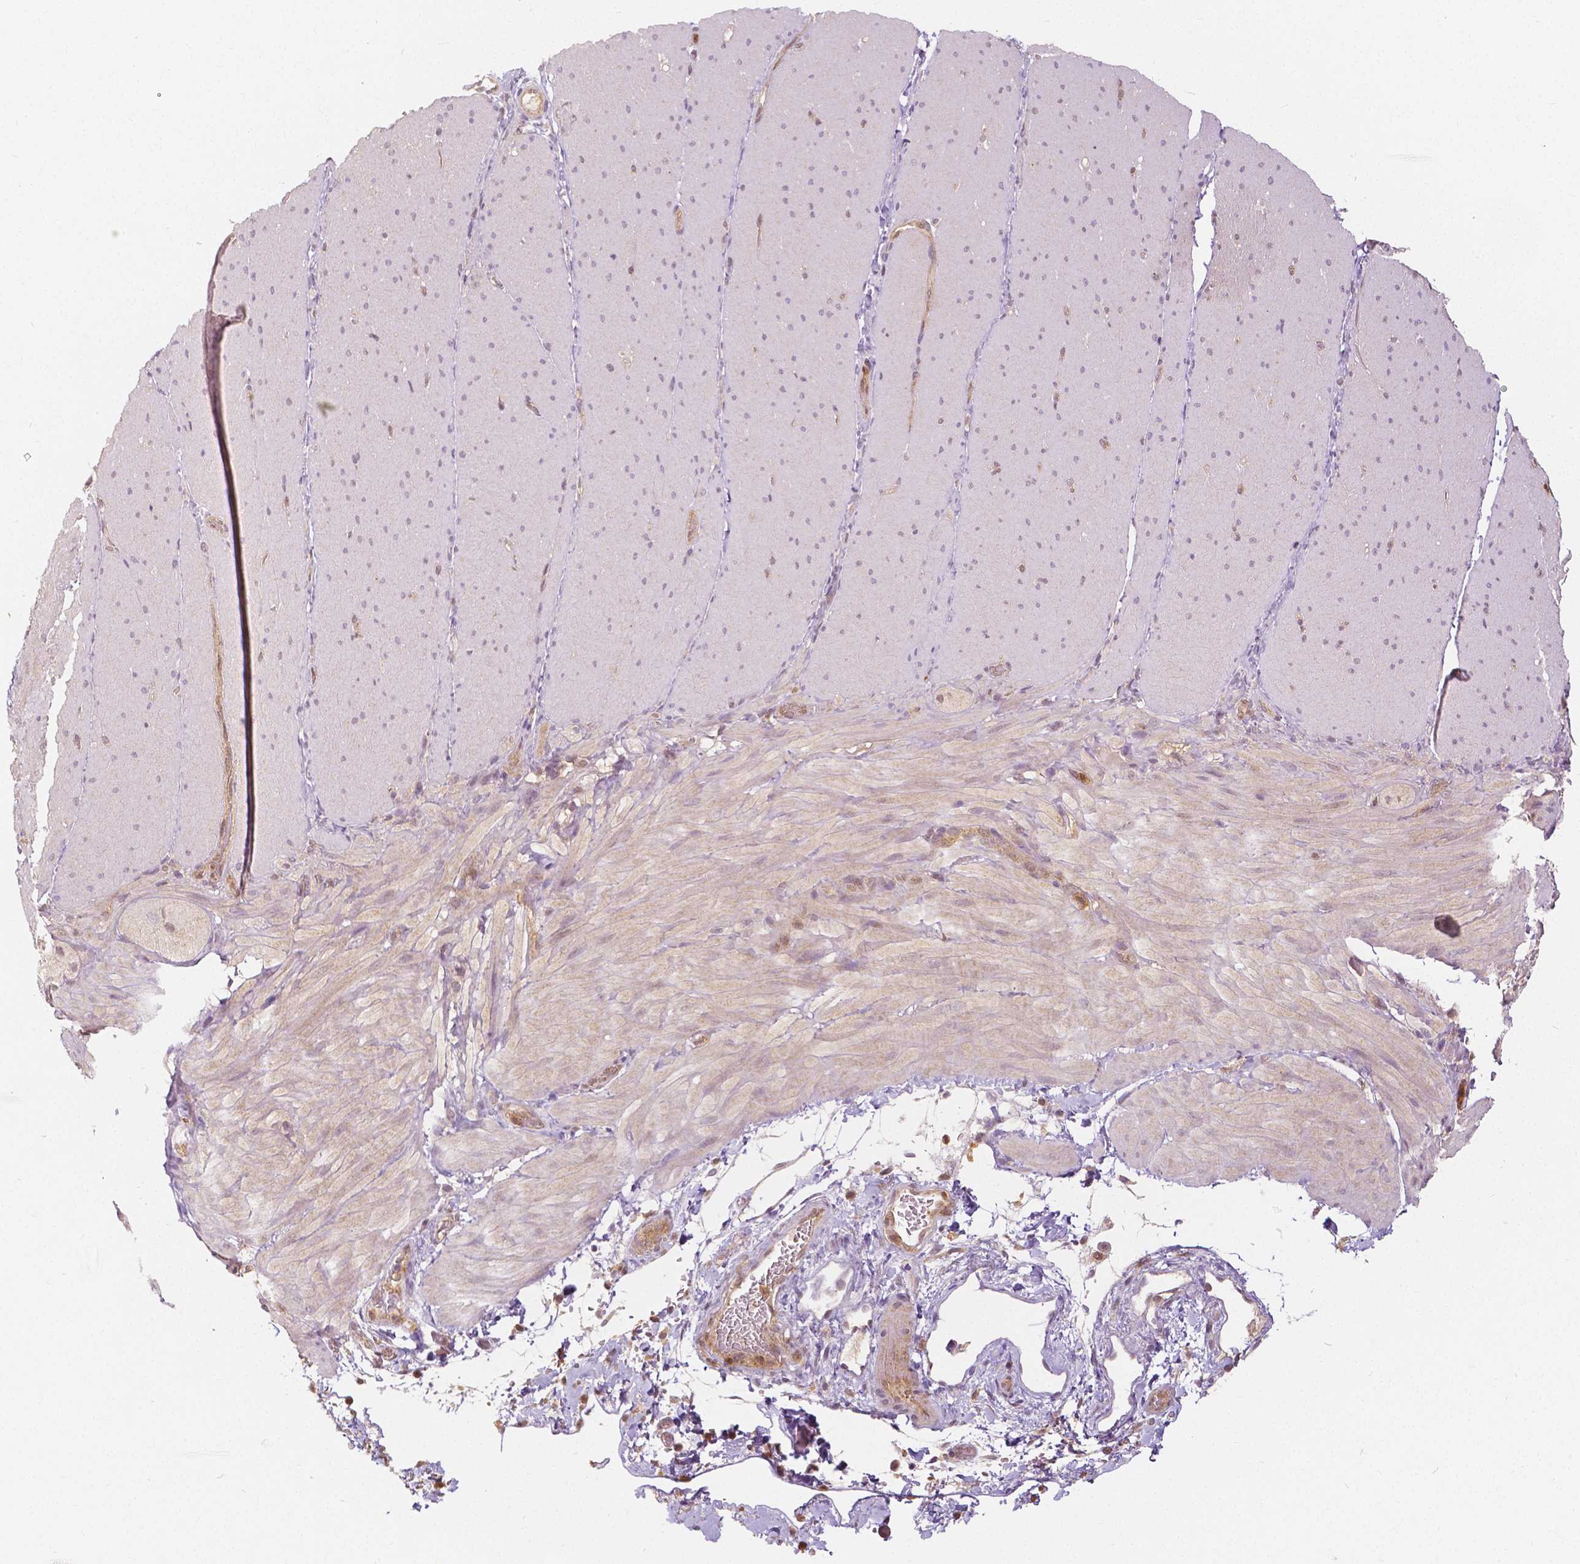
{"staining": {"intensity": "weak", "quantity": "<25%", "location": "cytoplasmic/membranous"}, "tissue": "smooth muscle", "cell_type": "Smooth muscle cells", "image_type": "normal", "snomed": [{"axis": "morphology", "description": "Normal tissue, NOS"}, {"axis": "topography", "description": "Smooth muscle"}, {"axis": "topography", "description": "Colon"}], "caption": "Smooth muscle cells are negative for brown protein staining in benign smooth muscle. (Immunohistochemistry, brightfield microscopy, high magnification).", "gene": "NAPRT", "patient": {"sex": "male", "age": 73}}